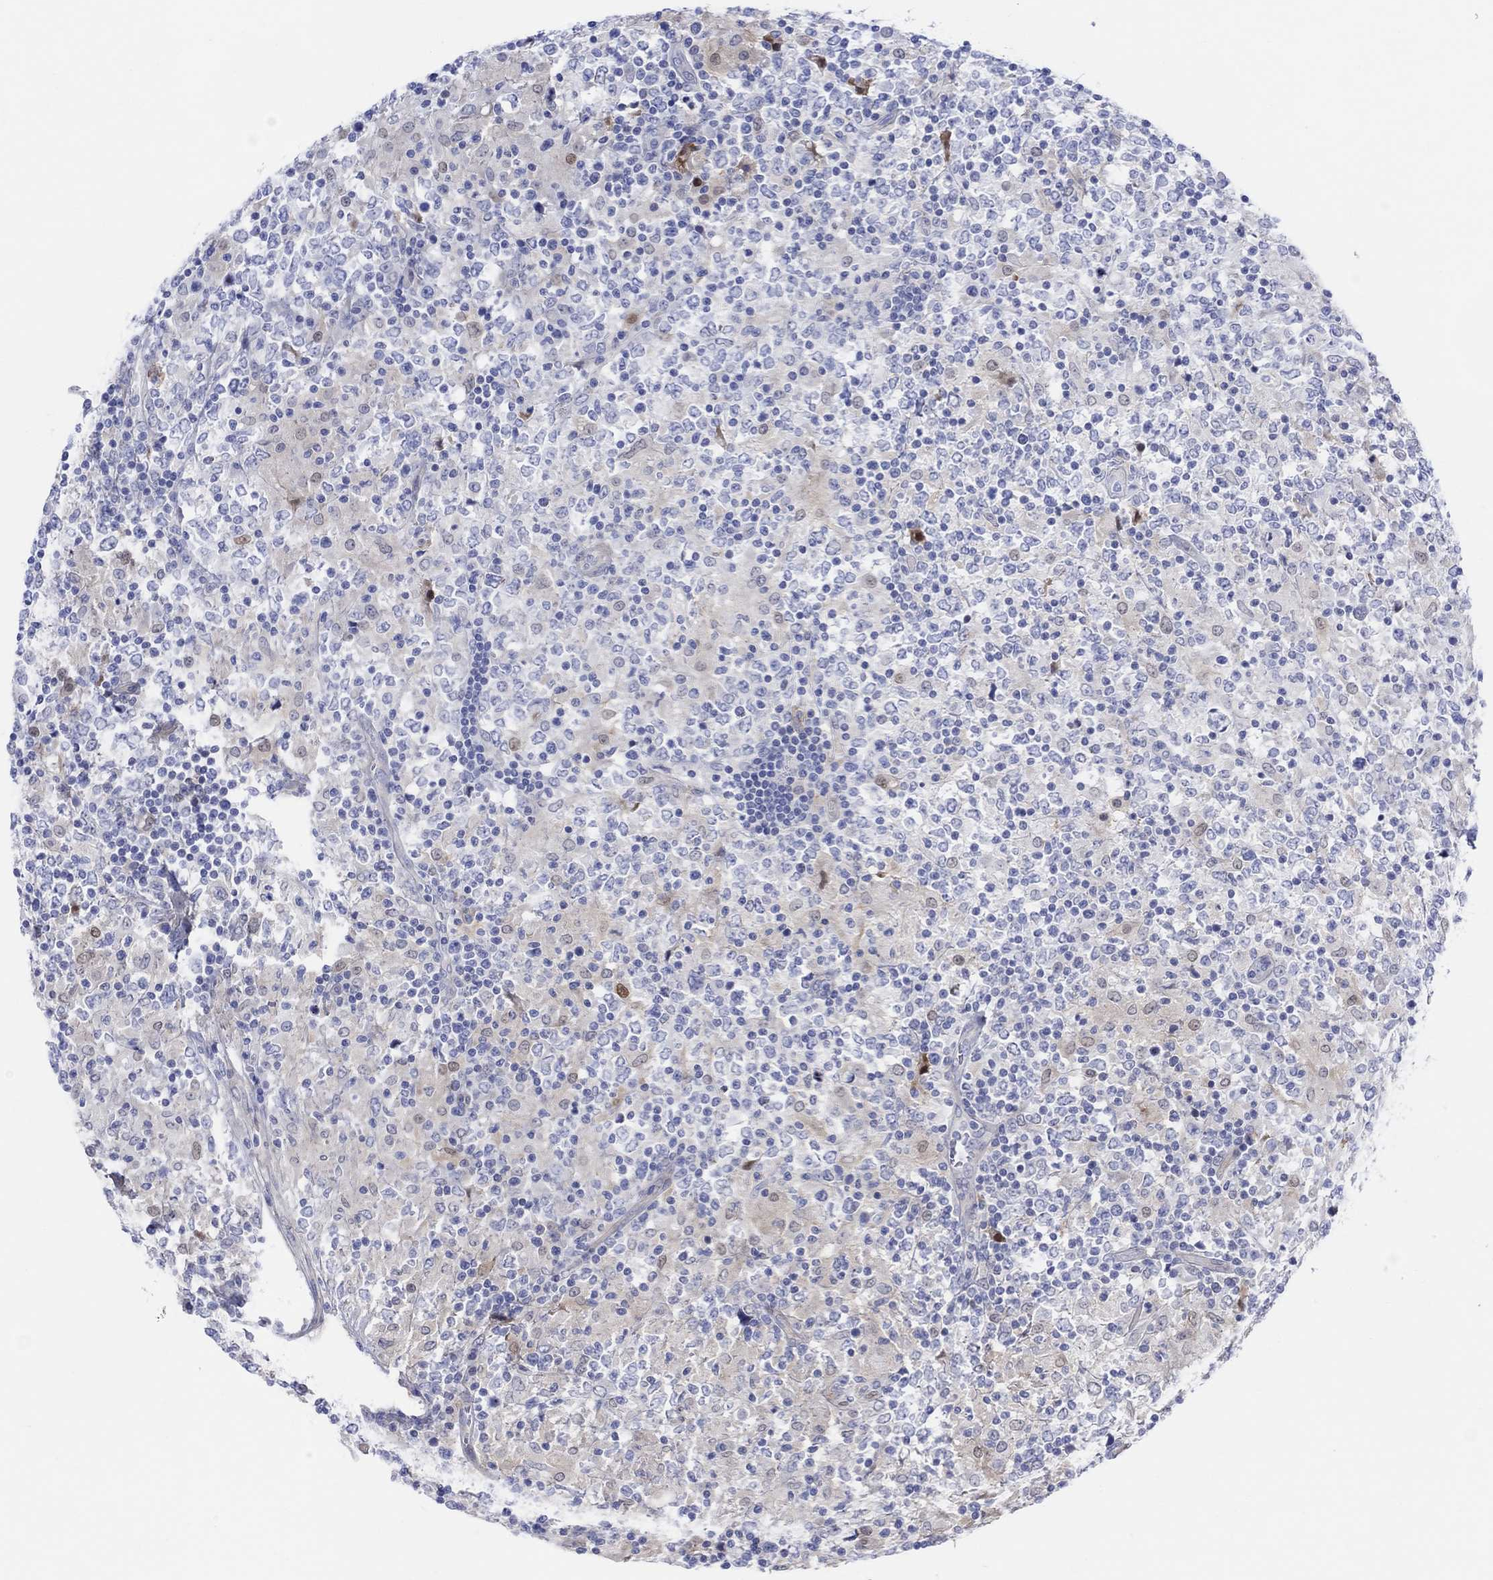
{"staining": {"intensity": "negative", "quantity": "none", "location": "none"}, "tissue": "lymphoma", "cell_type": "Tumor cells", "image_type": "cancer", "snomed": [{"axis": "morphology", "description": "Malignant lymphoma, non-Hodgkin's type, High grade"}, {"axis": "topography", "description": "Lymph node"}], "caption": "This image is of lymphoma stained with IHC to label a protein in brown with the nuclei are counter-stained blue. There is no staining in tumor cells. (DAB immunohistochemistry visualized using brightfield microscopy, high magnification).", "gene": "TLDC2", "patient": {"sex": "female", "age": 84}}